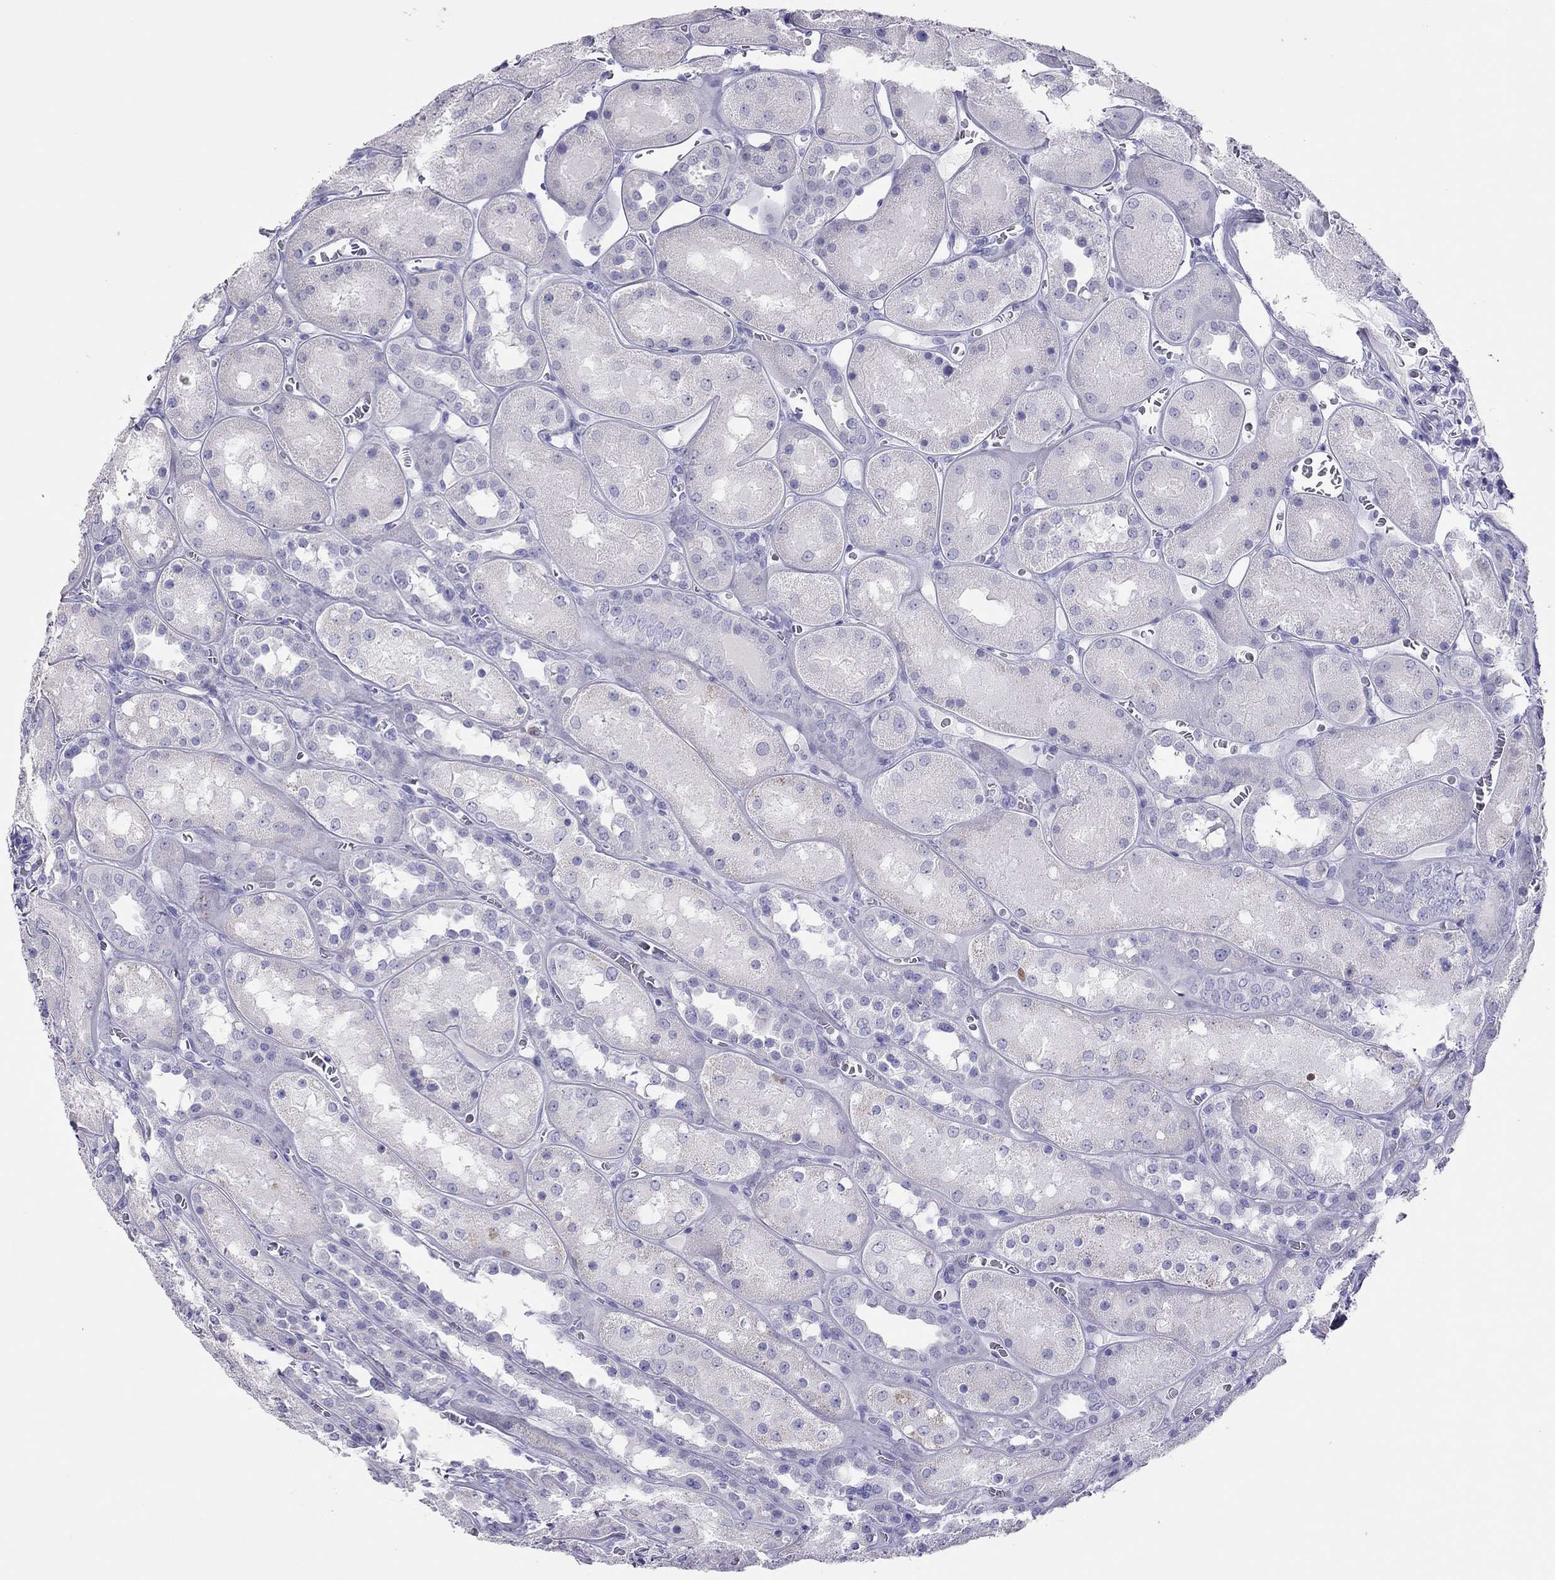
{"staining": {"intensity": "negative", "quantity": "none", "location": "none"}, "tissue": "kidney", "cell_type": "Cells in glomeruli", "image_type": "normal", "snomed": [{"axis": "morphology", "description": "Normal tissue, NOS"}, {"axis": "topography", "description": "Kidney"}], "caption": "Photomicrograph shows no significant protein positivity in cells in glomeruli of benign kidney.", "gene": "TSHB", "patient": {"sex": "male", "age": 73}}